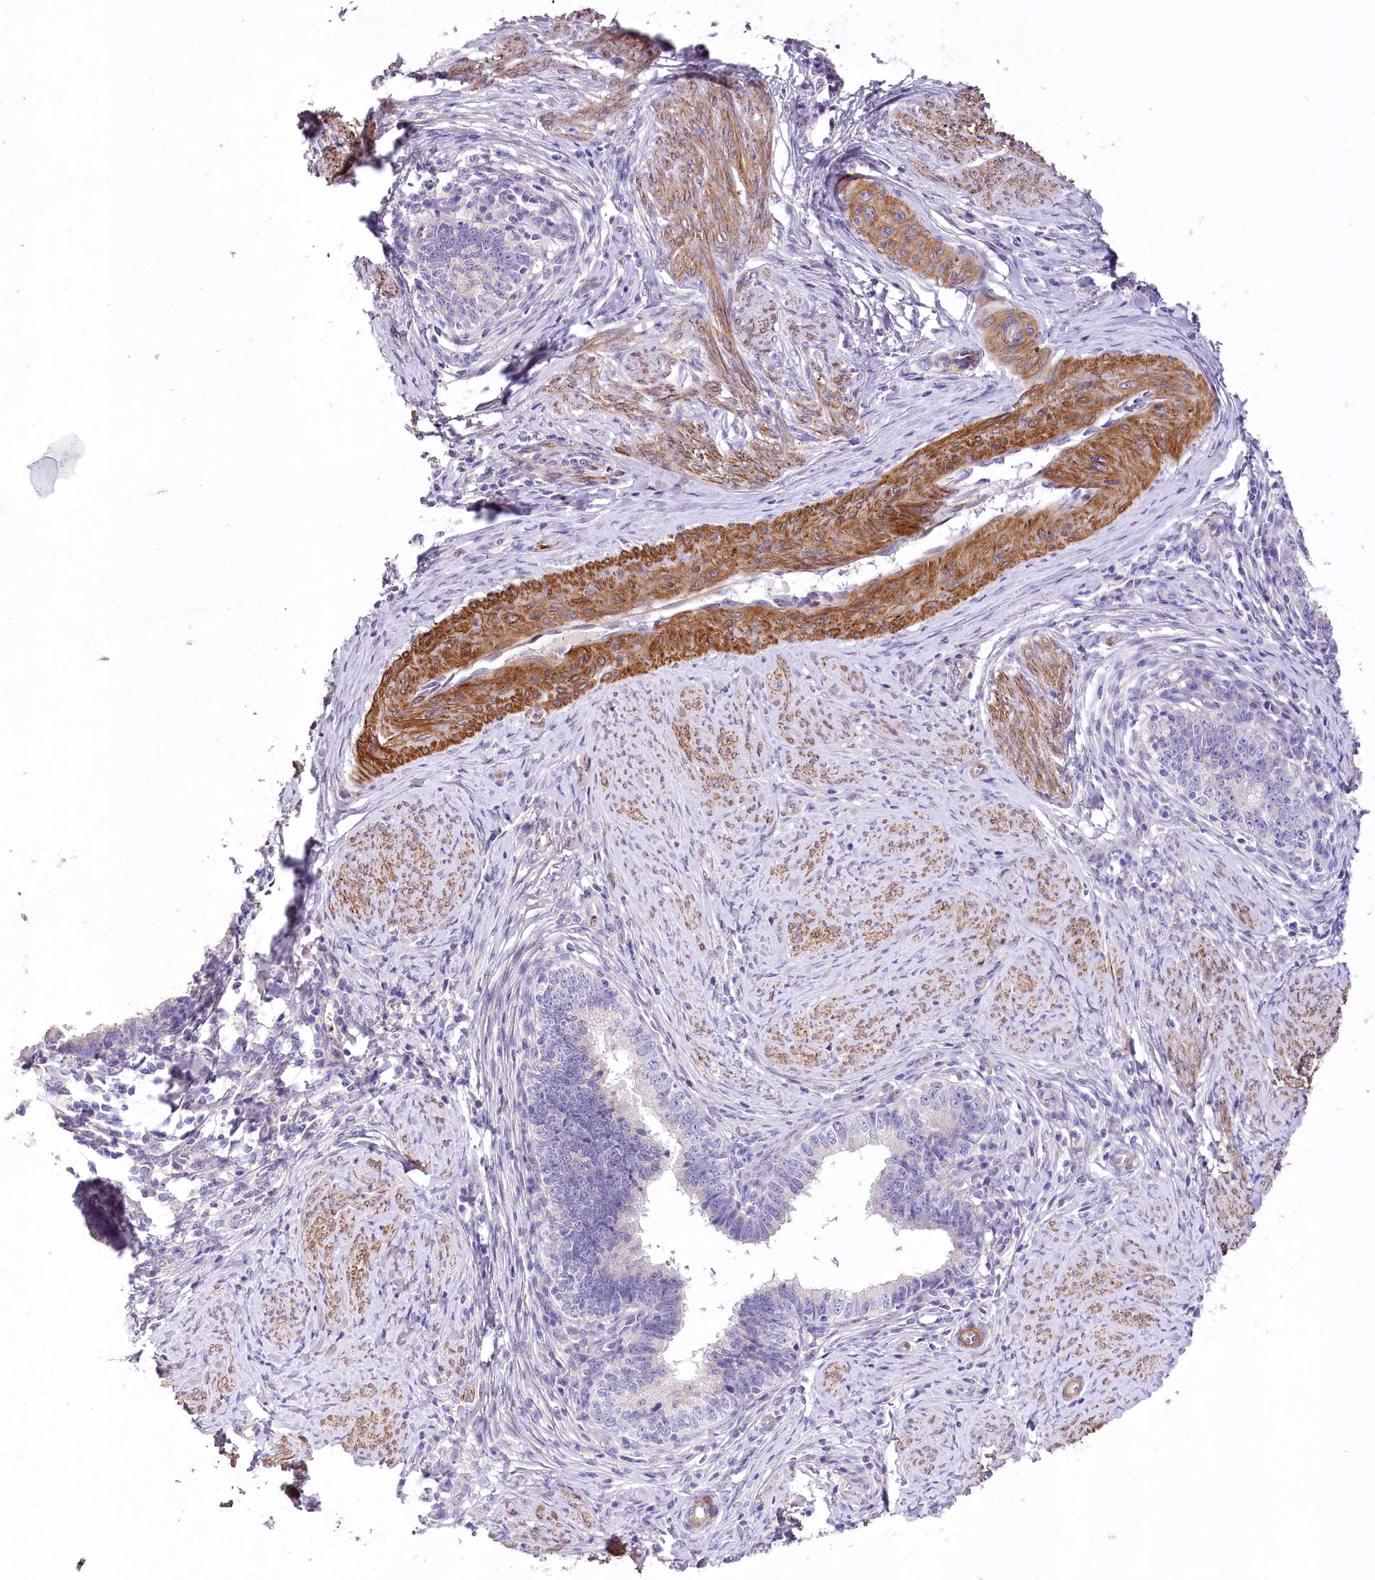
{"staining": {"intensity": "negative", "quantity": "none", "location": "none"}, "tissue": "cervical cancer", "cell_type": "Tumor cells", "image_type": "cancer", "snomed": [{"axis": "morphology", "description": "Adenocarcinoma, NOS"}, {"axis": "topography", "description": "Cervix"}], "caption": "Cervical adenocarcinoma was stained to show a protein in brown. There is no significant positivity in tumor cells.", "gene": "RDH16", "patient": {"sex": "female", "age": 36}}